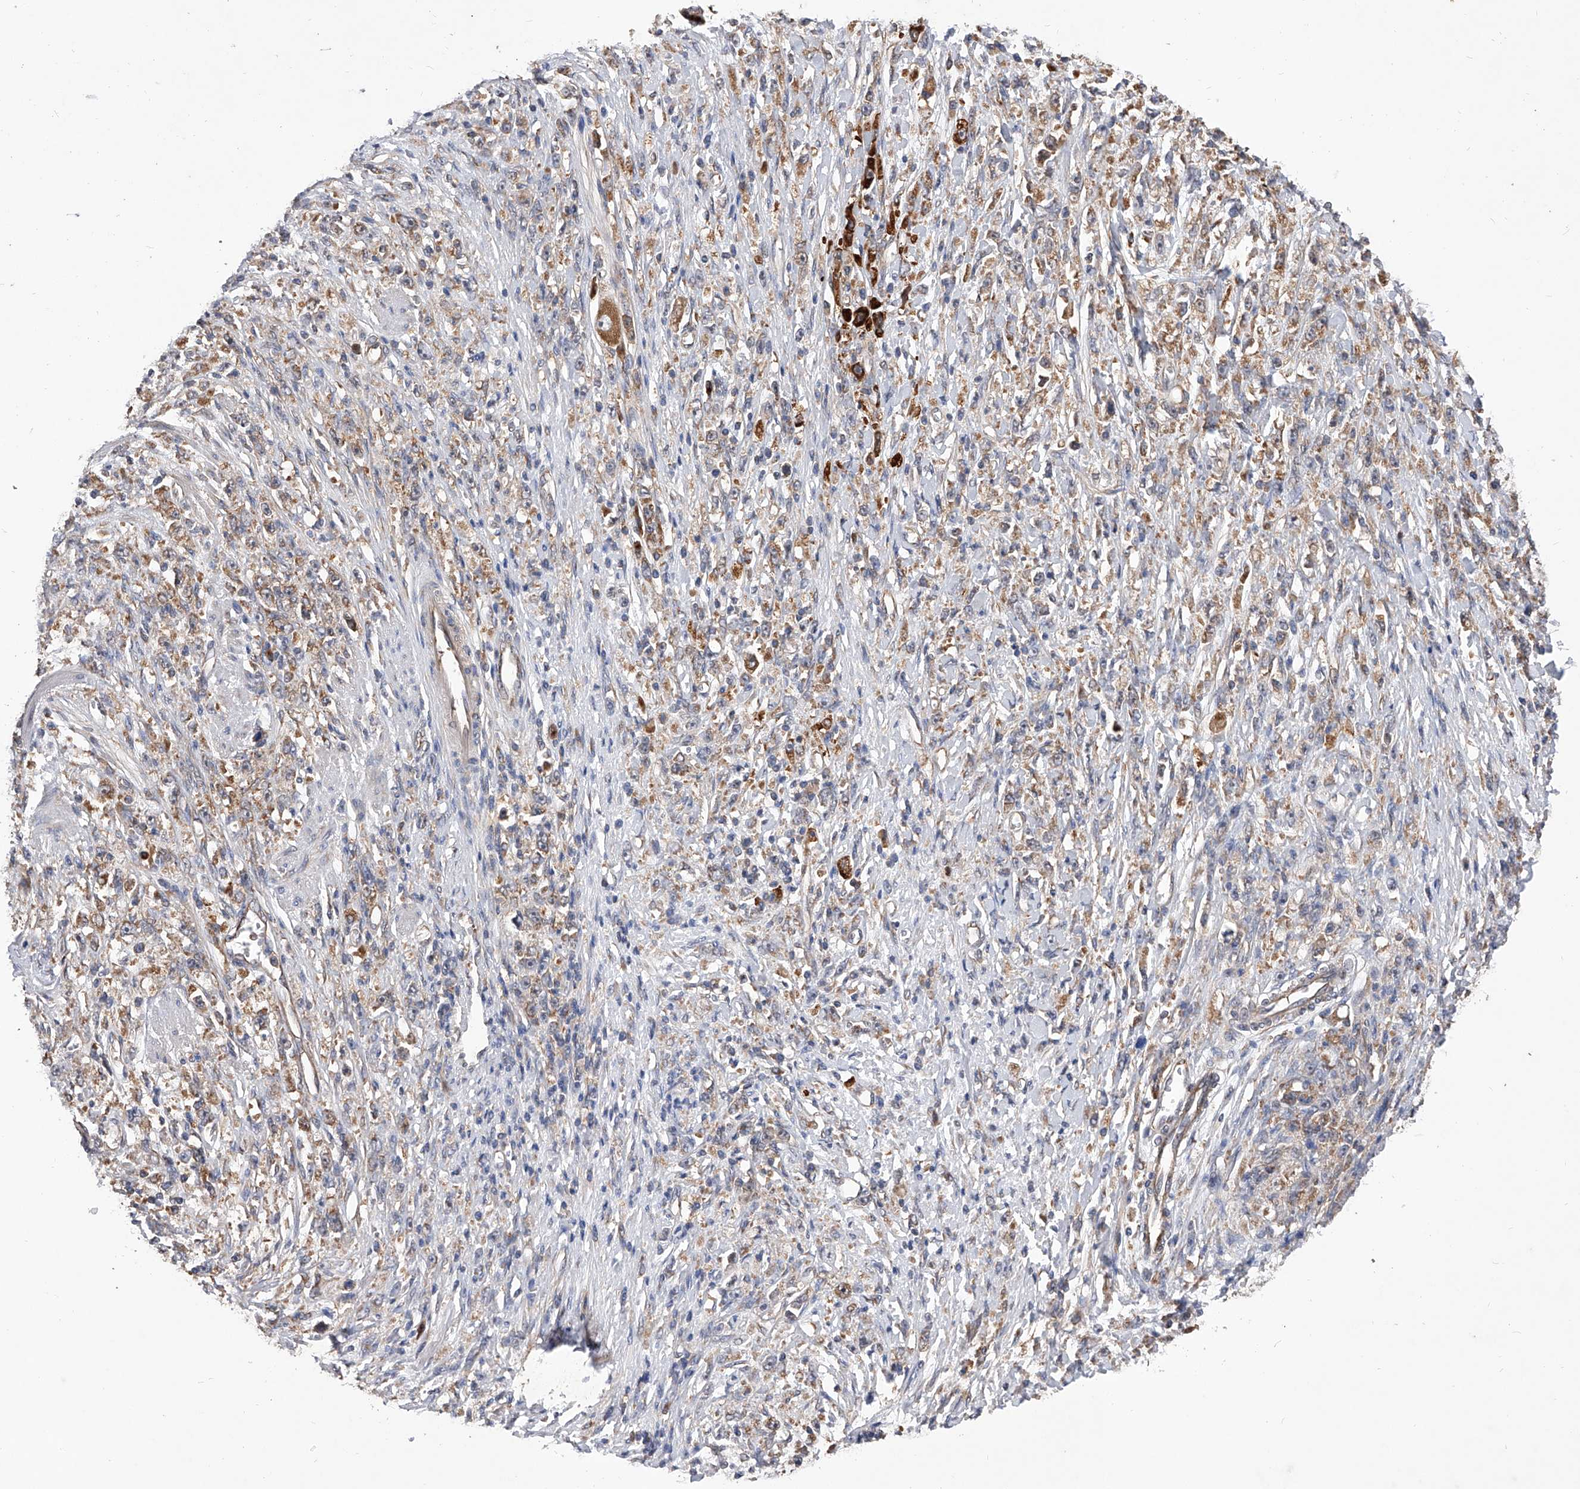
{"staining": {"intensity": "moderate", "quantity": ">75%", "location": "cytoplasmic/membranous"}, "tissue": "stomach cancer", "cell_type": "Tumor cells", "image_type": "cancer", "snomed": [{"axis": "morphology", "description": "Adenocarcinoma, NOS"}, {"axis": "topography", "description": "Stomach"}], "caption": "An IHC image of tumor tissue is shown. Protein staining in brown shows moderate cytoplasmic/membranous positivity in stomach adenocarcinoma within tumor cells.", "gene": "CFAP410", "patient": {"sex": "female", "age": 59}}